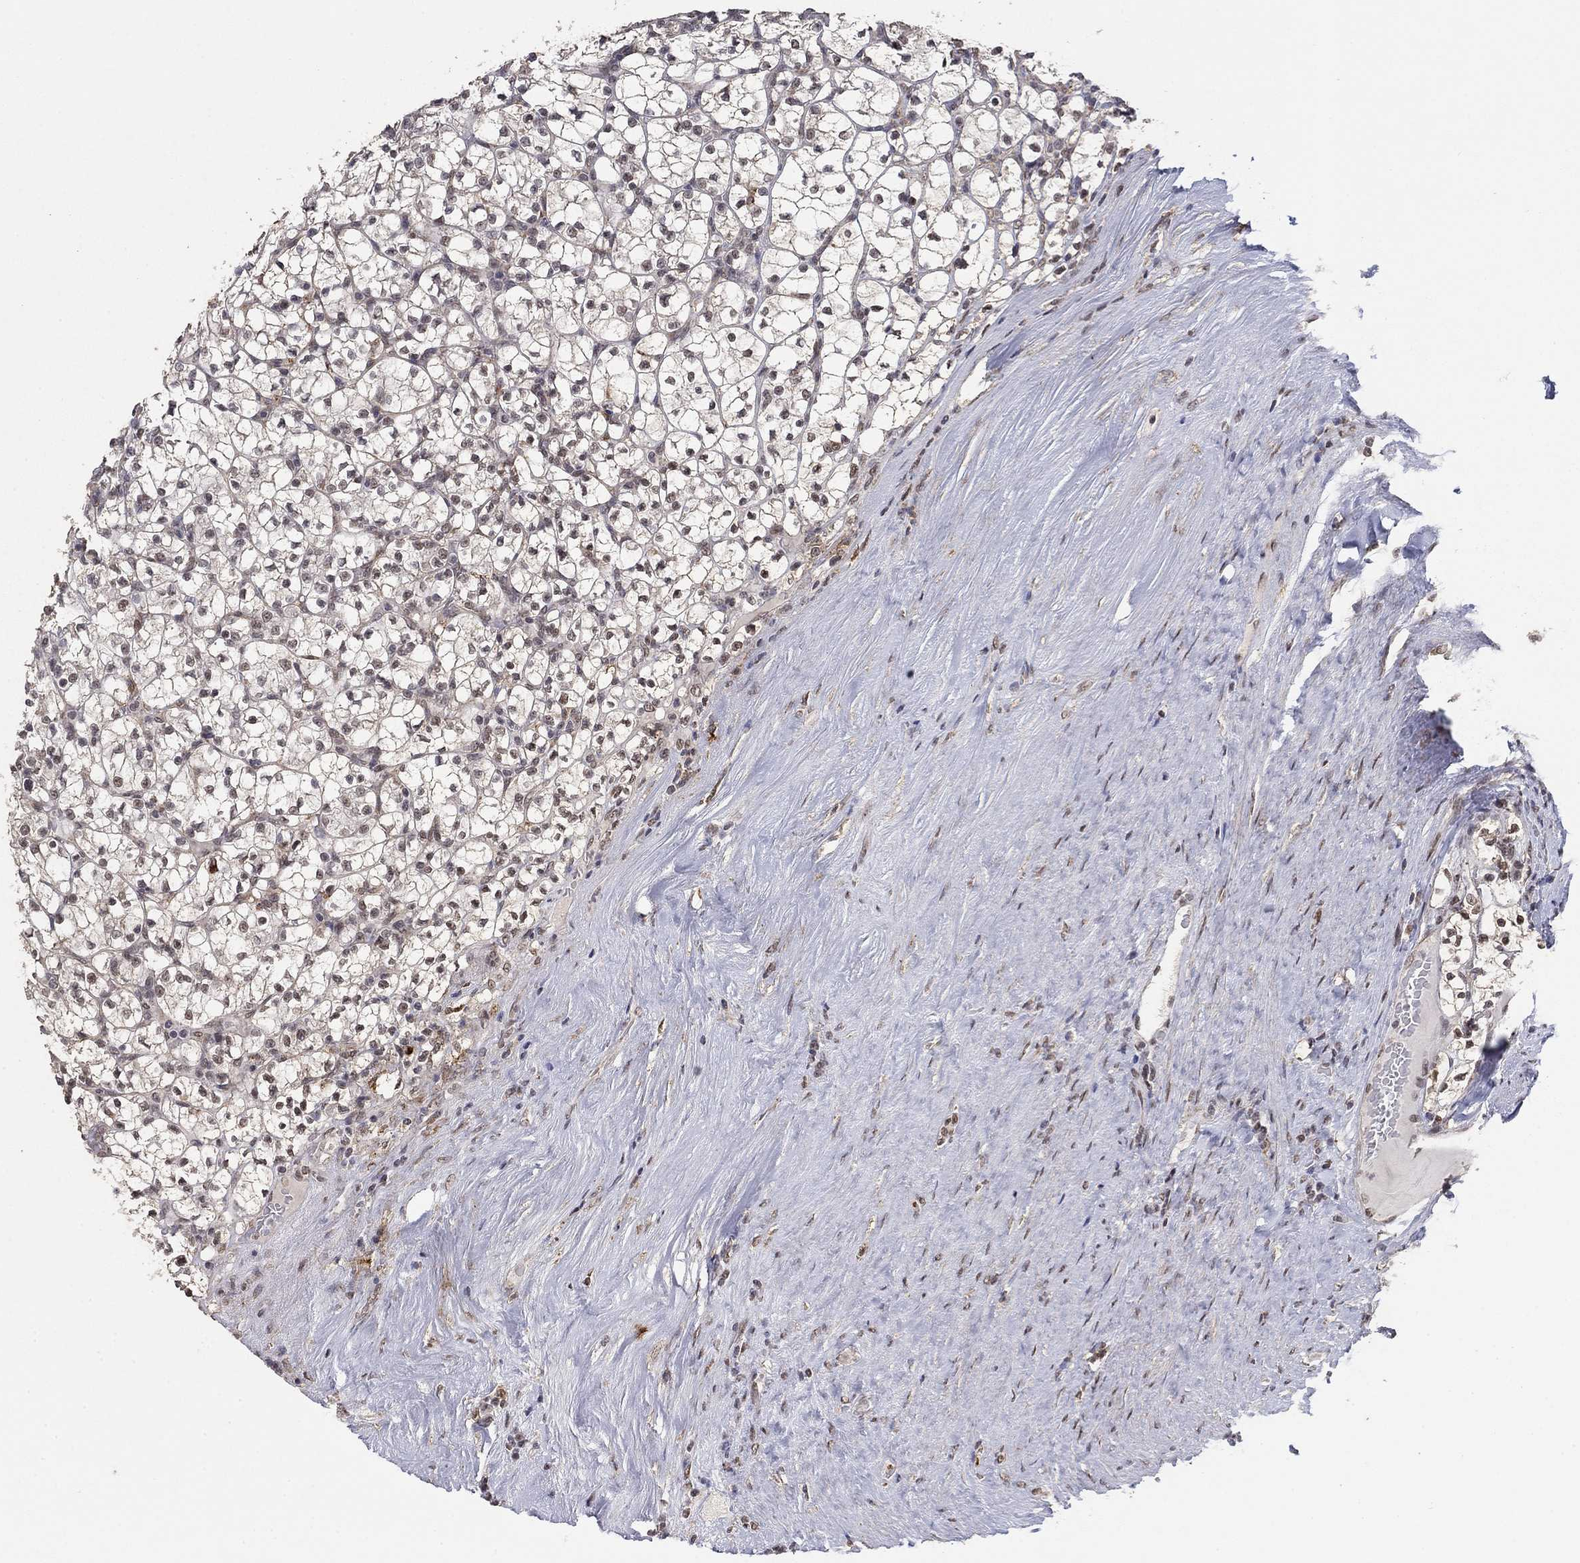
{"staining": {"intensity": "weak", "quantity": "<25%", "location": "nuclear"}, "tissue": "renal cancer", "cell_type": "Tumor cells", "image_type": "cancer", "snomed": [{"axis": "morphology", "description": "Adenocarcinoma, NOS"}, {"axis": "topography", "description": "Kidney"}], "caption": "Immunohistochemical staining of human renal cancer (adenocarcinoma) reveals no significant staining in tumor cells.", "gene": "GRIA3", "patient": {"sex": "female", "age": 89}}